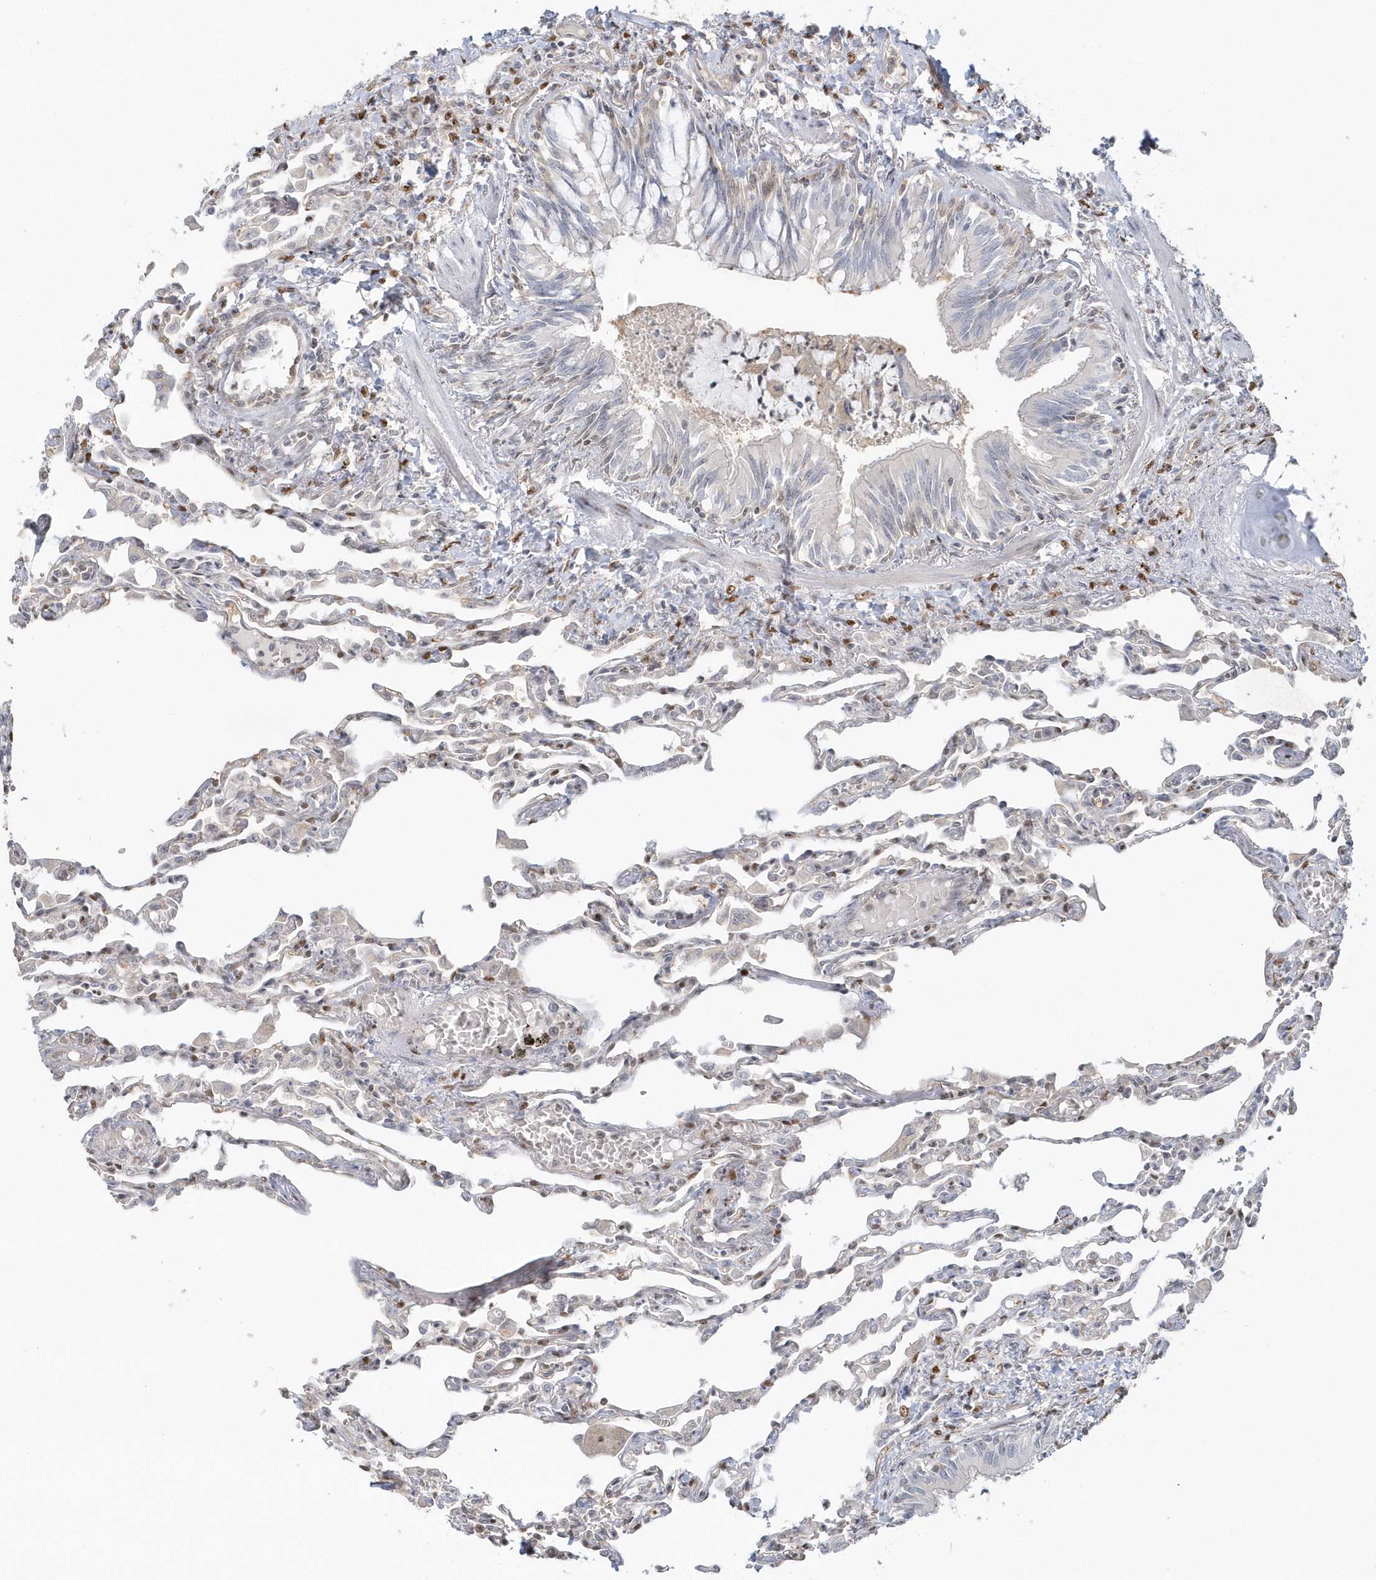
{"staining": {"intensity": "strong", "quantity": "25%-75%", "location": "nuclear"}, "tissue": "lung", "cell_type": "Alveolar cells", "image_type": "normal", "snomed": [{"axis": "morphology", "description": "Normal tissue, NOS"}, {"axis": "topography", "description": "Bronchus"}, {"axis": "topography", "description": "Lung"}], "caption": "A photomicrograph of human lung stained for a protein displays strong nuclear brown staining in alveolar cells. The staining was performed using DAB (3,3'-diaminobenzidine) to visualize the protein expression in brown, while the nuclei were stained in blue with hematoxylin (Magnification: 20x).", "gene": "SUMO2", "patient": {"sex": "female", "age": 49}}